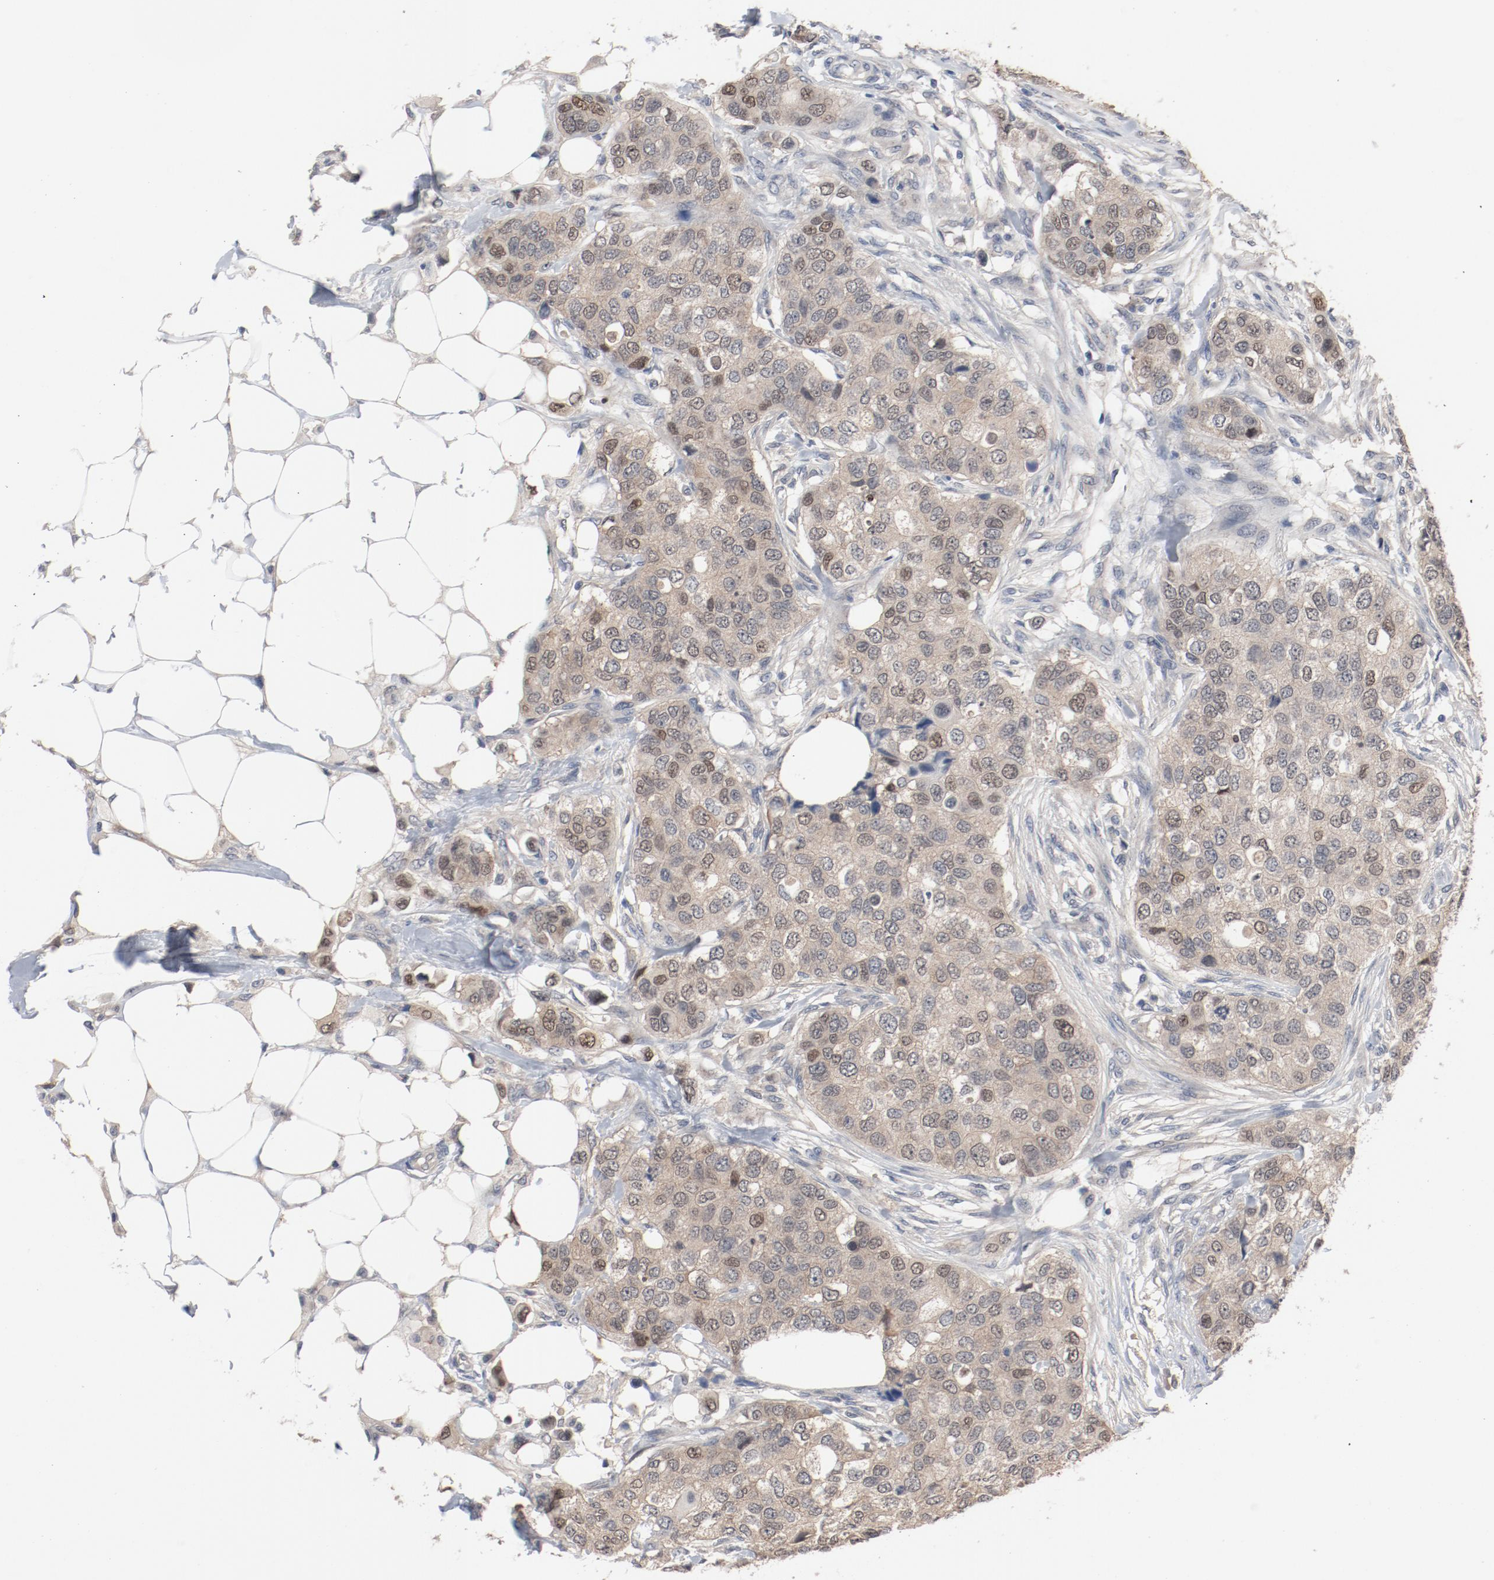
{"staining": {"intensity": "weak", "quantity": ">75%", "location": "cytoplasmic/membranous"}, "tissue": "breast cancer", "cell_type": "Tumor cells", "image_type": "cancer", "snomed": [{"axis": "morphology", "description": "Normal tissue, NOS"}, {"axis": "morphology", "description": "Duct carcinoma"}, {"axis": "topography", "description": "Breast"}], "caption": "This photomicrograph demonstrates immunohistochemistry (IHC) staining of breast cancer, with low weak cytoplasmic/membranous staining in approximately >75% of tumor cells.", "gene": "DNAL4", "patient": {"sex": "female", "age": 49}}